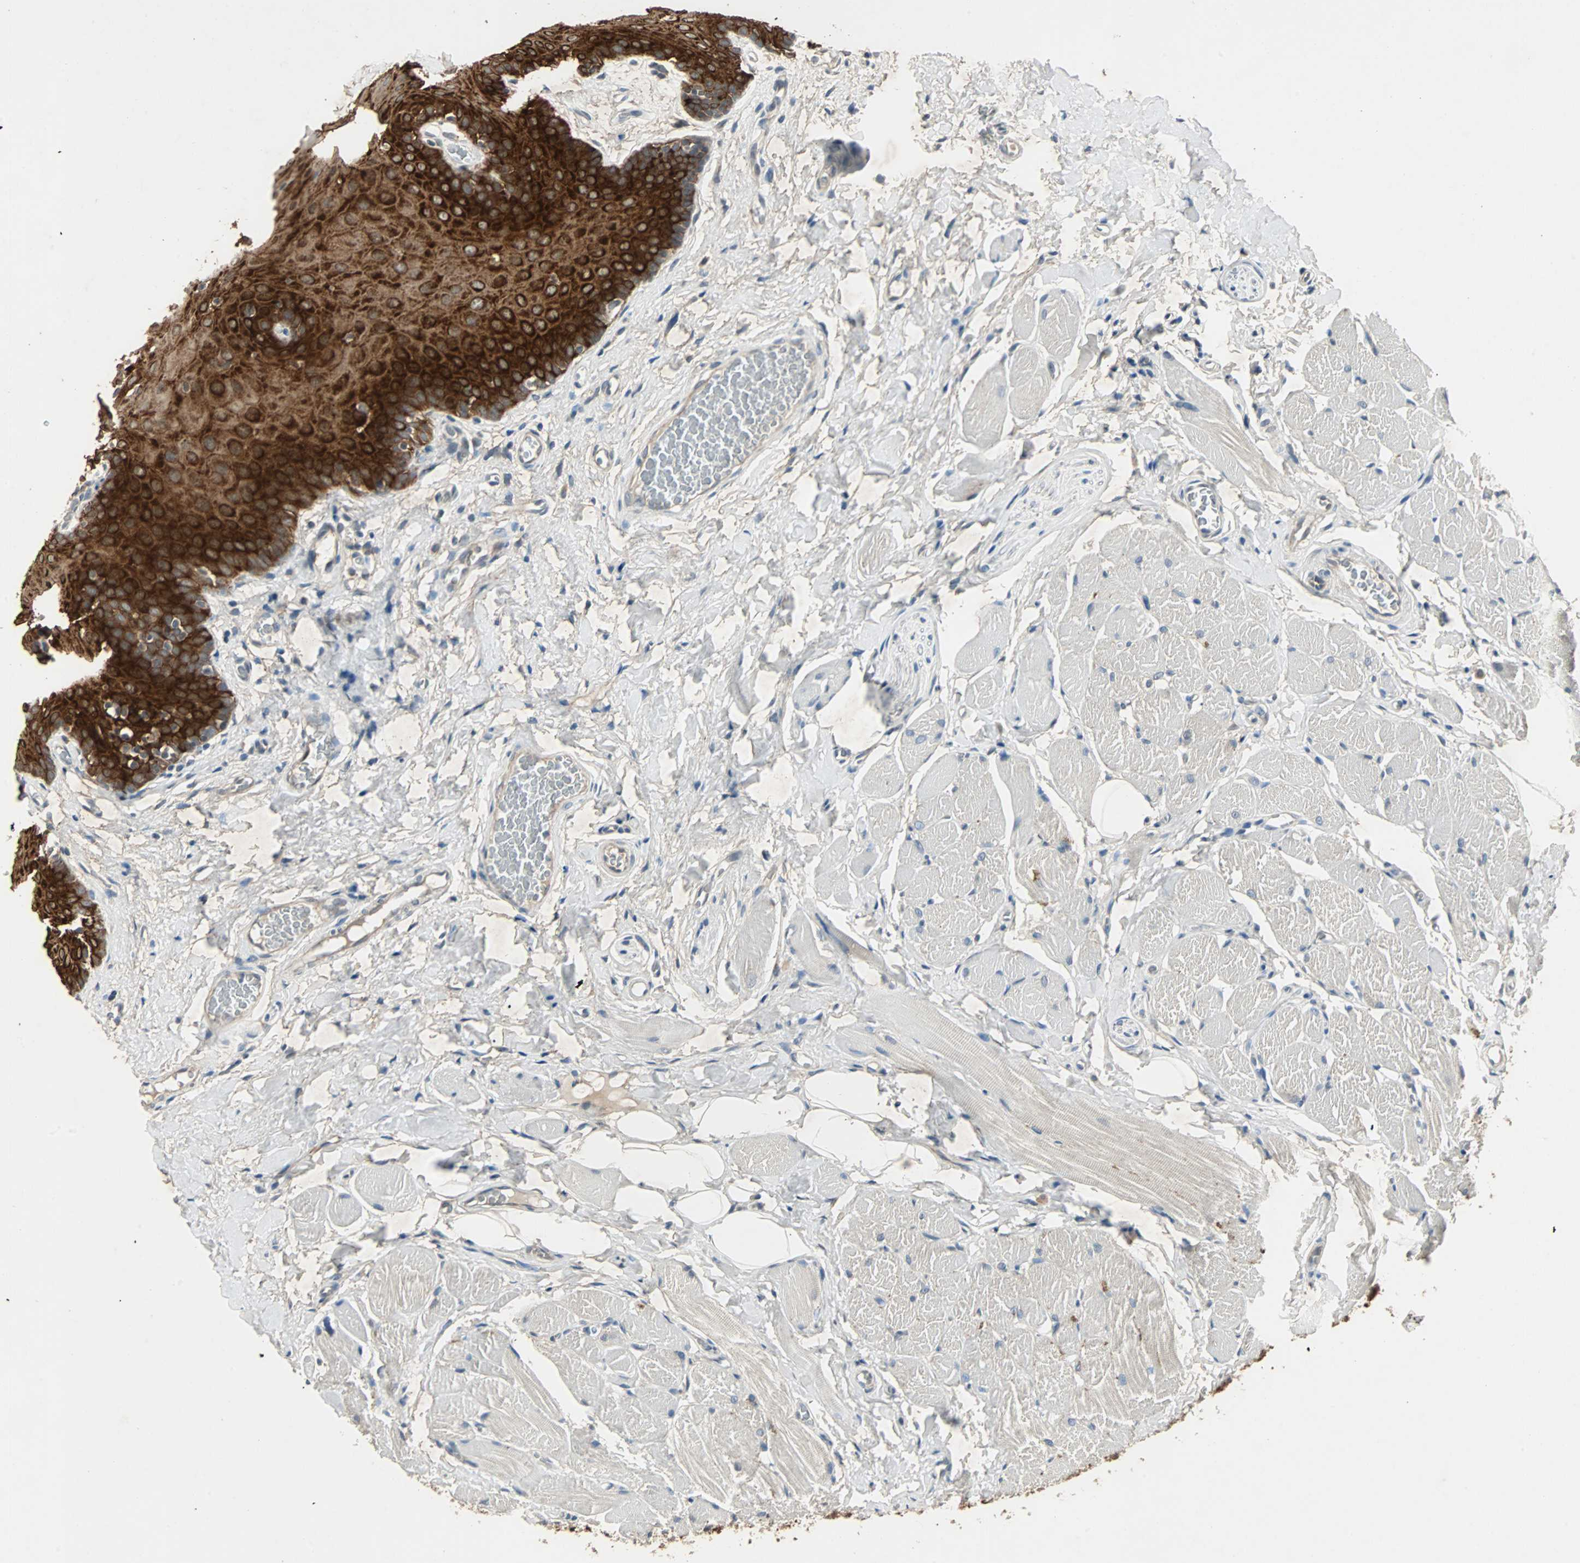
{"staining": {"intensity": "strong", "quantity": ">75%", "location": "cytoplasmic/membranous"}, "tissue": "oral mucosa", "cell_type": "Squamous epithelial cells", "image_type": "normal", "snomed": [{"axis": "morphology", "description": "Normal tissue, NOS"}, {"axis": "topography", "description": "Oral tissue"}], "caption": "Protein expression analysis of normal human oral mucosa reveals strong cytoplasmic/membranous staining in approximately >75% of squamous epithelial cells.", "gene": "CMC2", "patient": {"sex": "male", "age": 54}}